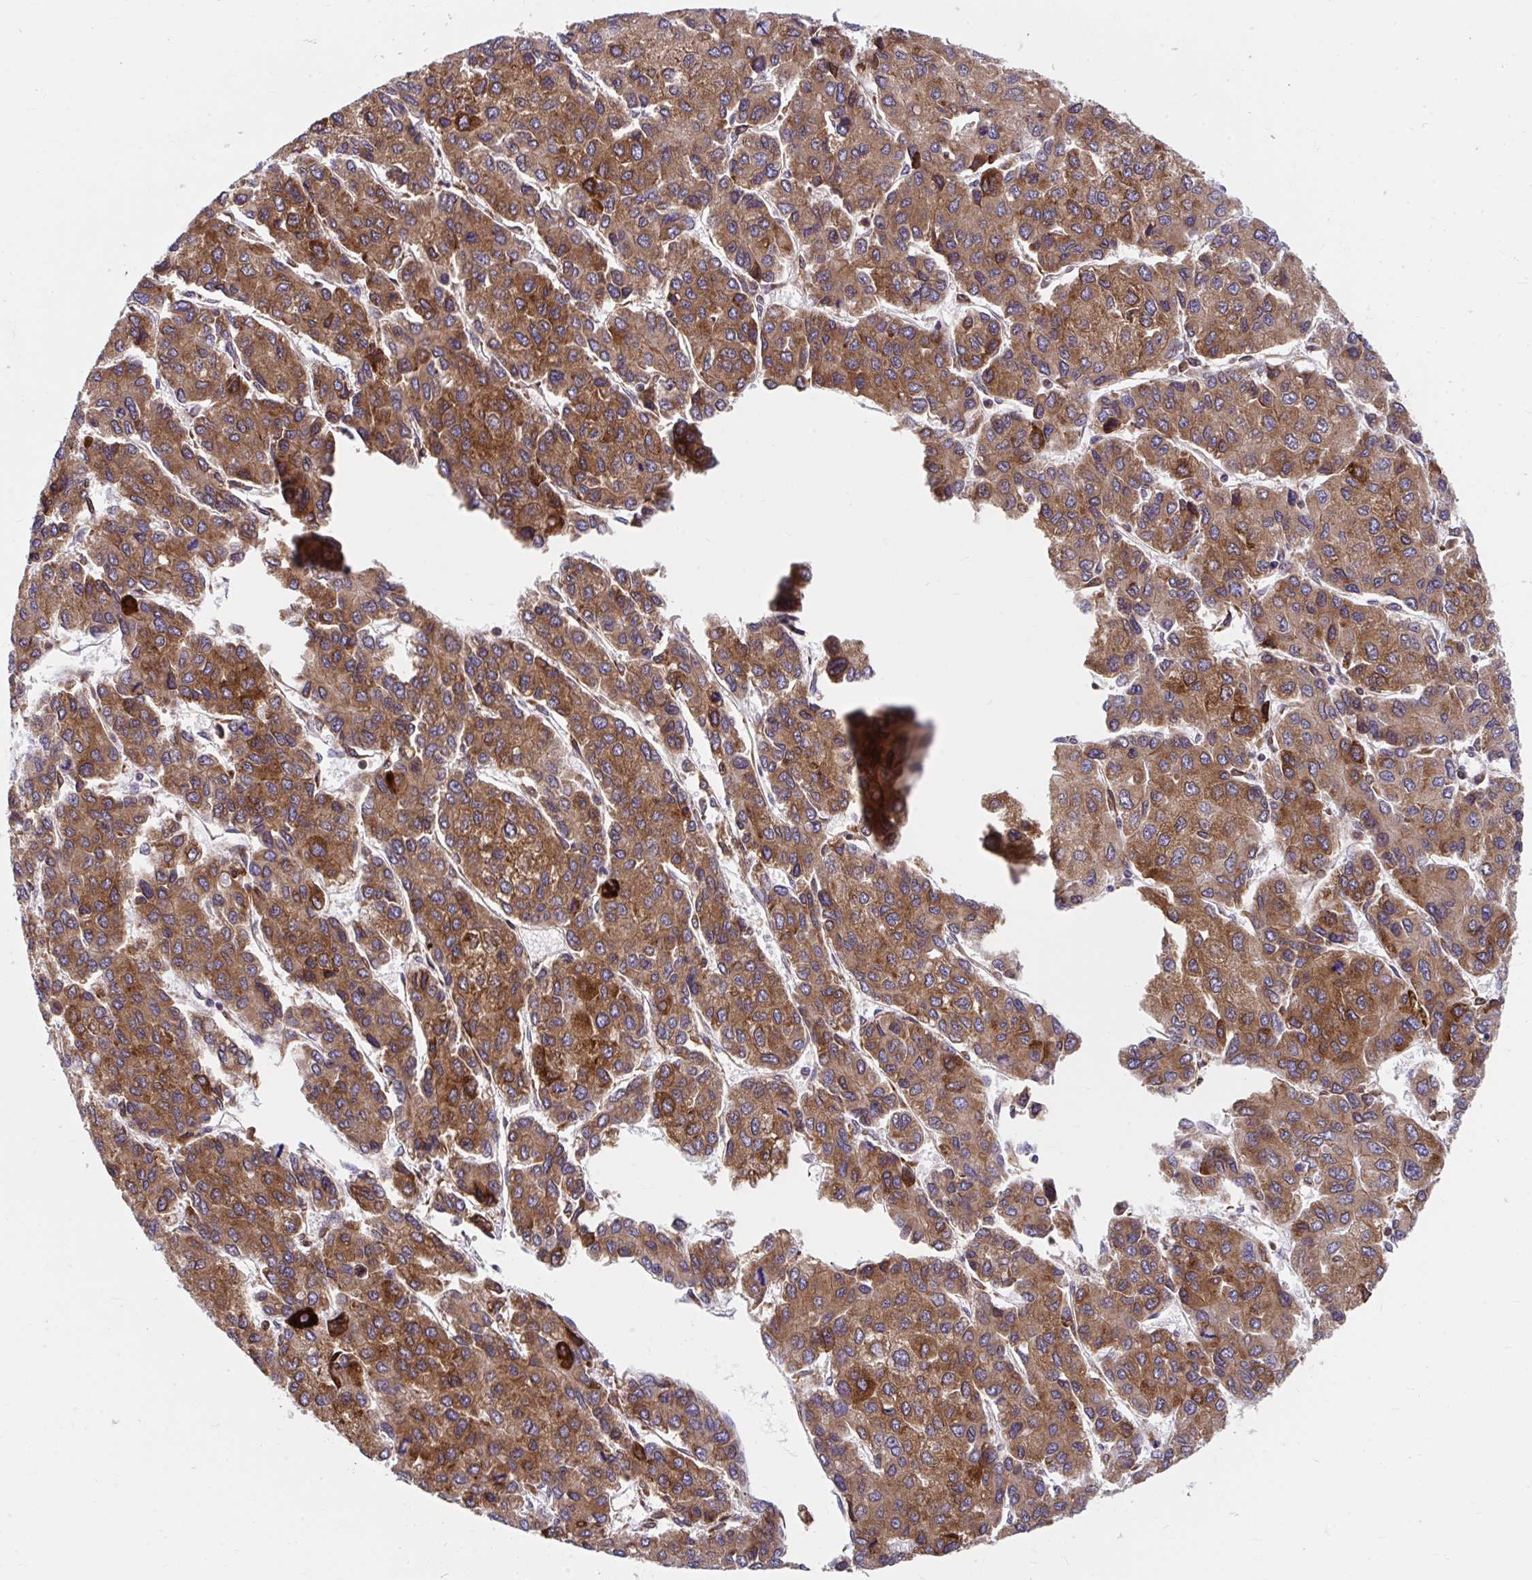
{"staining": {"intensity": "moderate", "quantity": ">75%", "location": "cytoplasmic/membranous"}, "tissue": "liver cancer", "cell_type": "Tumor cells", "image_type": "cancer", "snomed": [{"axis": "morphology", "description": "Carcinoma, Hepatocellular, NOS"}, {"axis": "topography", "description": "Liver"}], "caption": "Immunohistochemical staining of human liver cancer (hepatocellular carcinoma) shows medium levels of moderate cytoplasmic/membranous staining in about >75% of tumor cells.", "gene": "STIM2", "patient": {"sex": "female", "age": 66}}